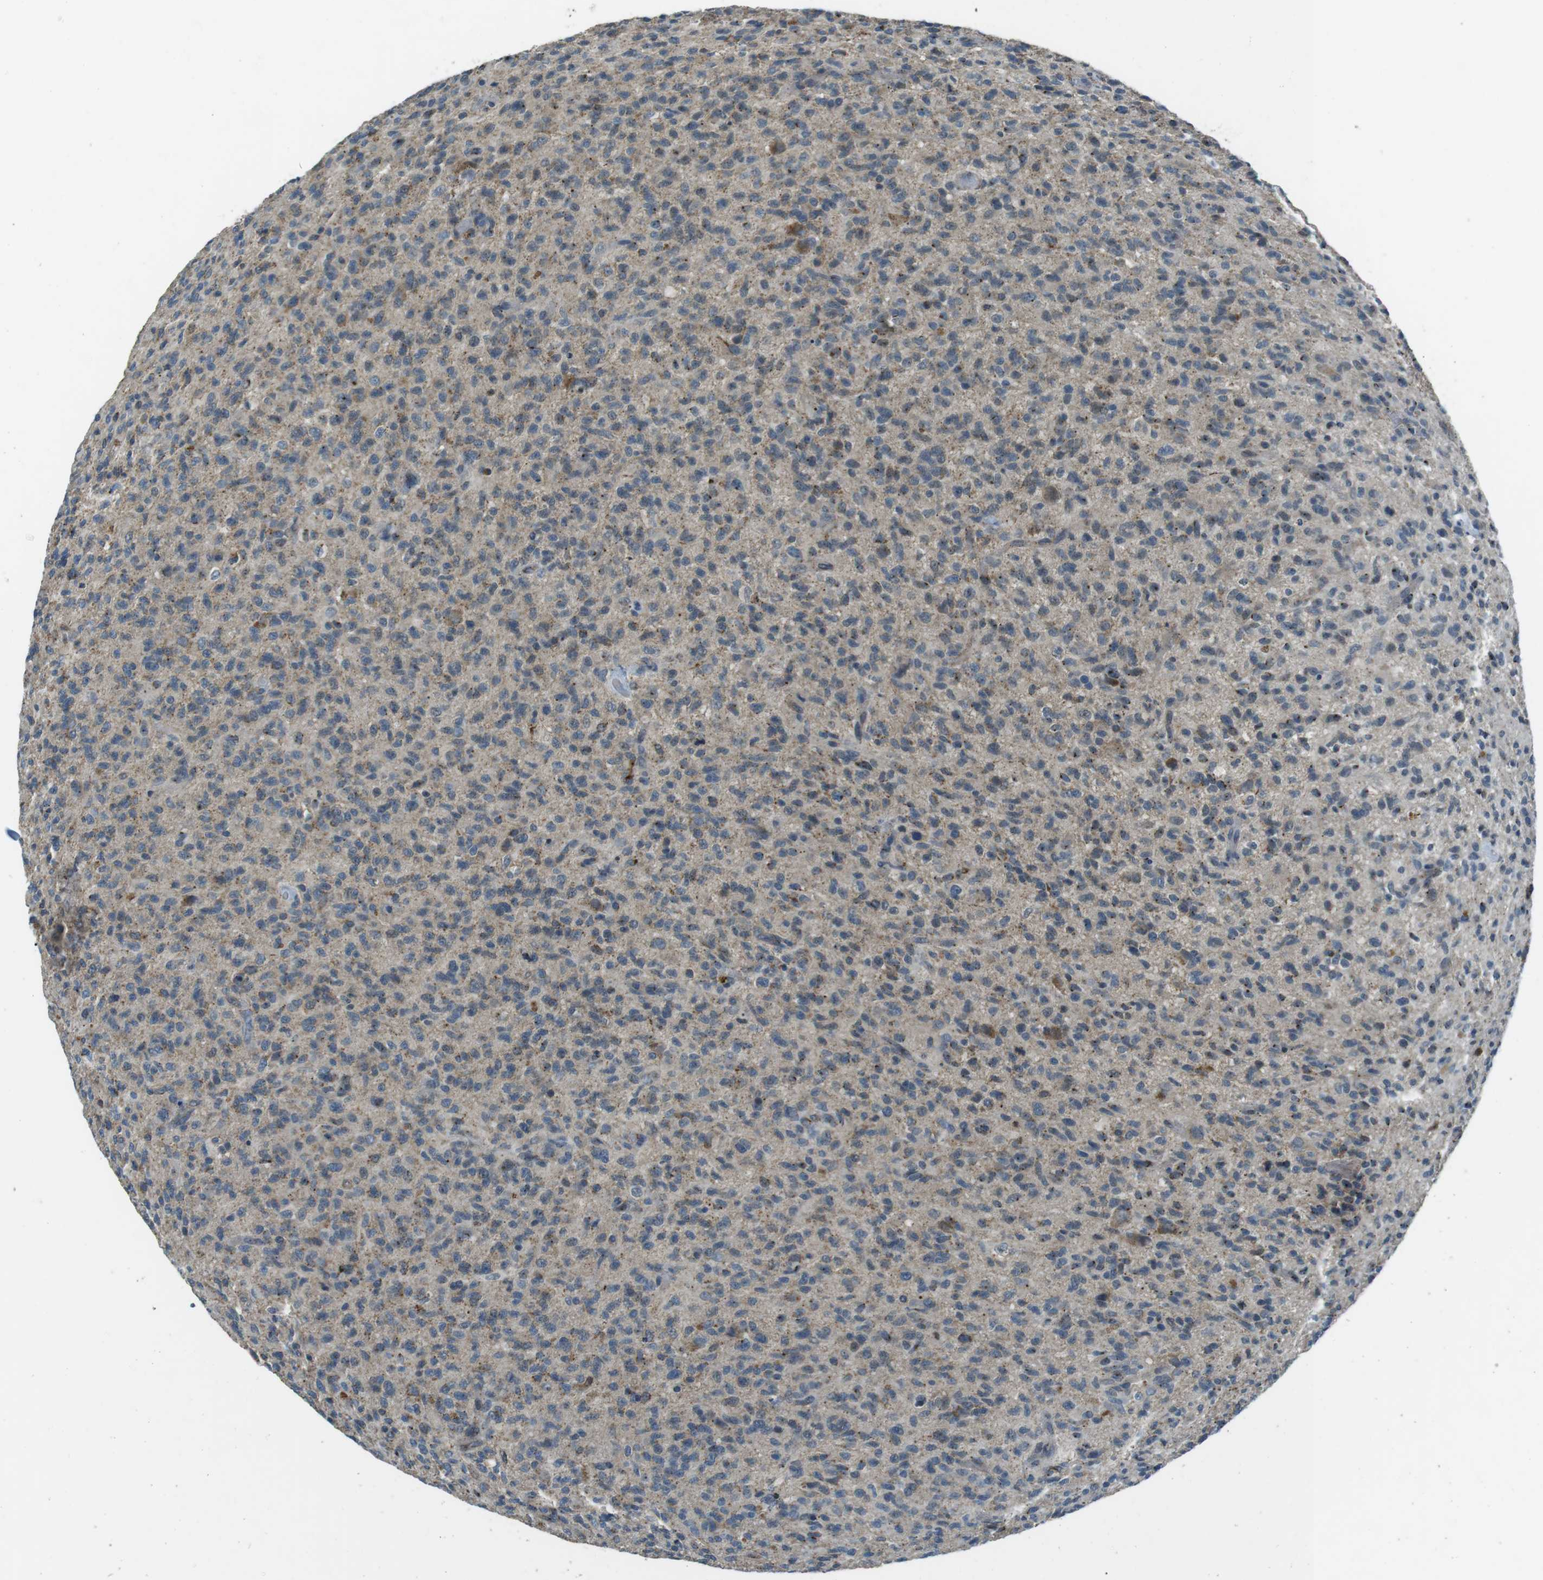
{"staining": {"intensity": "weak", "quantity": "25%-75%", "location": "cytoplasmic/membranous"}, "tissue": "glioma", "cell_type": "Tumor cells", "image_type": "cancer", "snomed": [{"axis": "morphology", "description": "Glioma, malignant, High grade"}, {"axis": "topography", "description": "Brain"}], "caption": "High-magnification brightfield microscopy of glioma stained with DAB (brown) and counterstained with hematoxylin (blue). tumor cells exhibit weak cytoplasmic/membranous expression is present in about25%-75% of cells. The protein of interest is stained brown, and the nuclei are stained in blue (DAB IHC with brightfield microscopy, high magnification).", "gene": "FAM3B", "patient": {"sex": "male", "age": 71}}